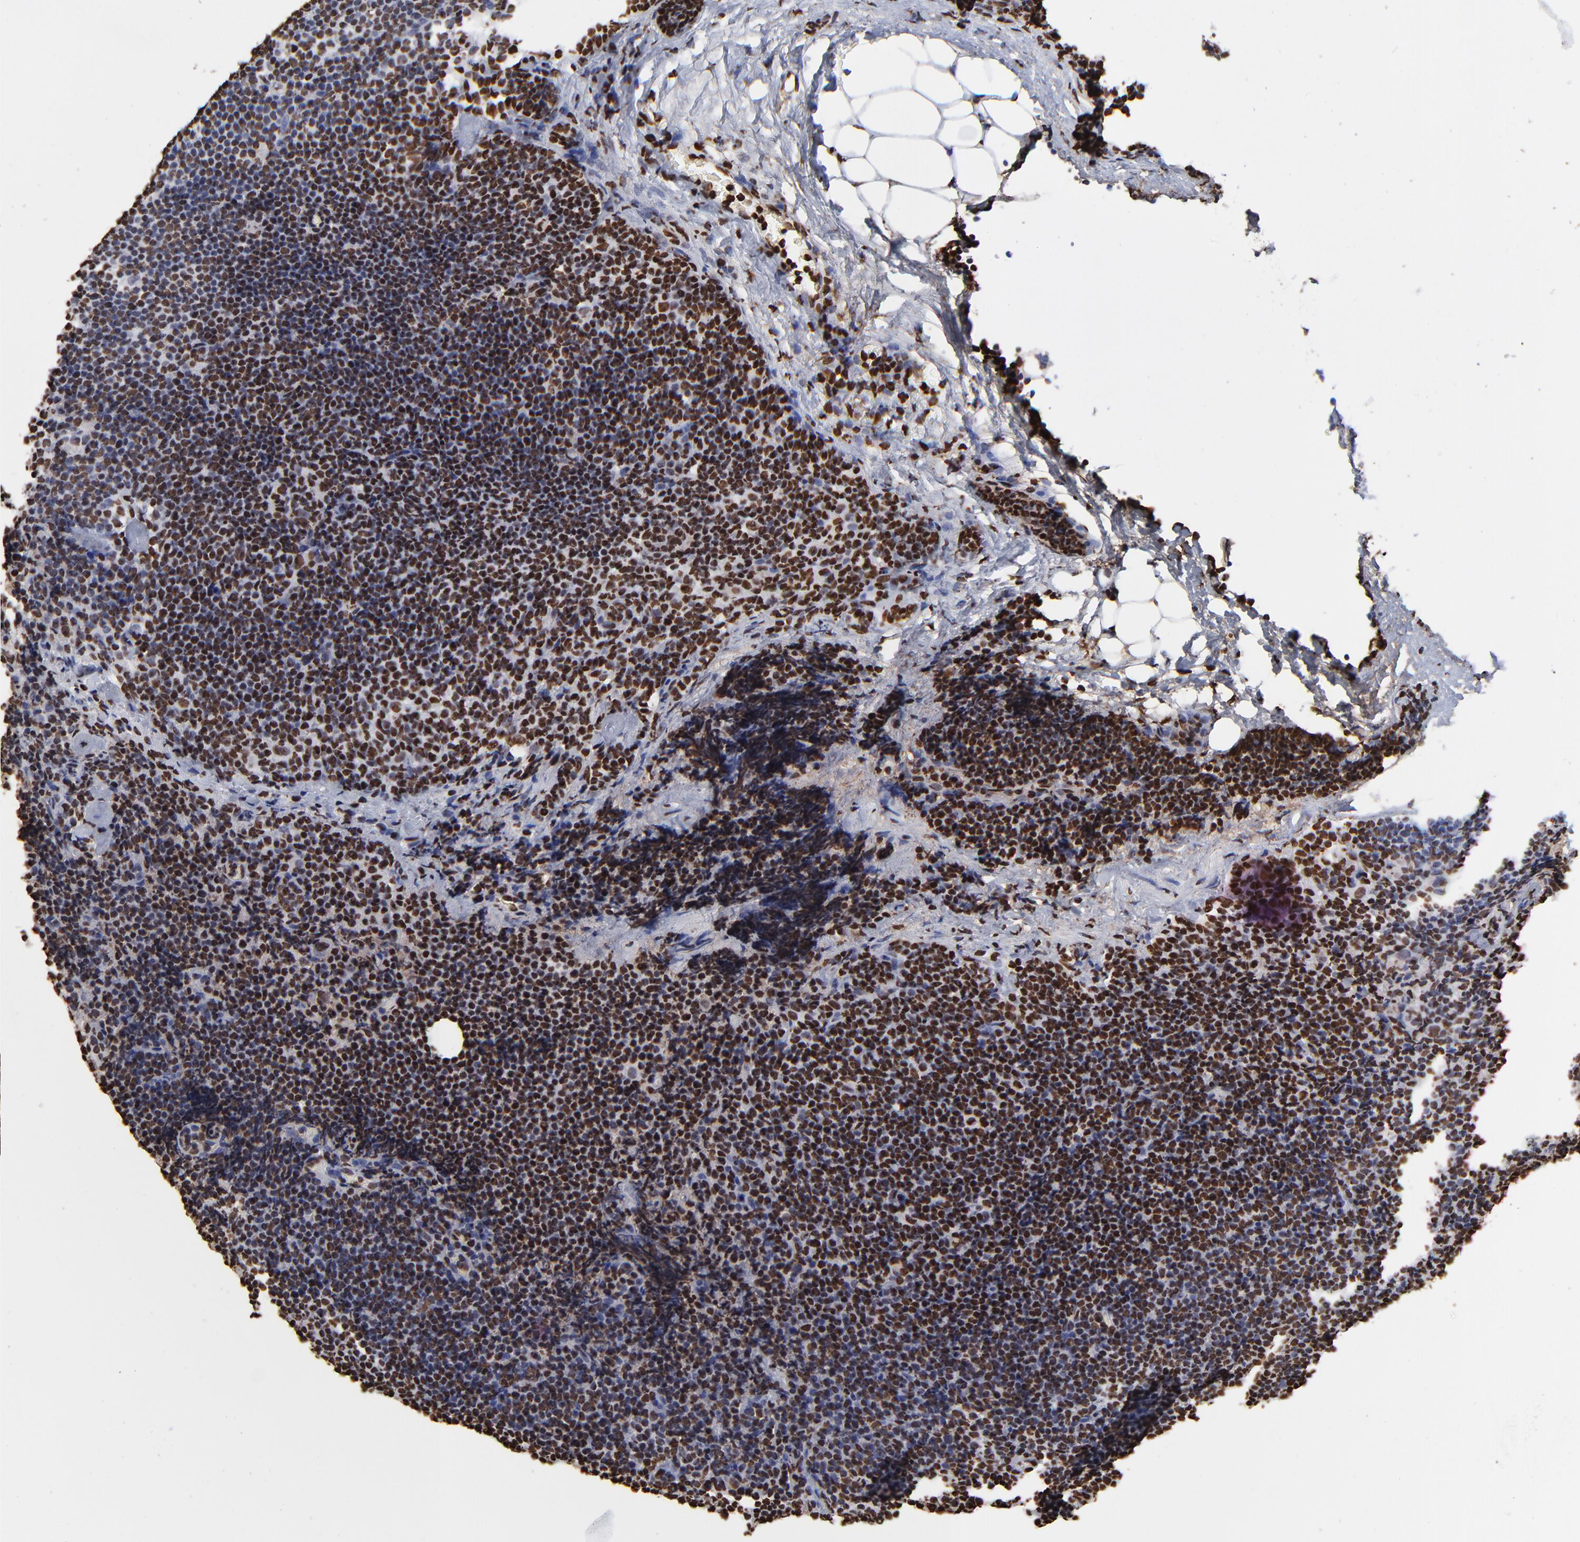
{"staining": {"intensity": "strong", "quantity": "25%-75%", "location": "nuclear"}, "tissue": "lymphoma", "cell_type": "Tumor cells", "image_type": "cancer", "snomed": [{"axis": "morphology", "description": "Malignant lymphoma, non-Hodgkin's type, High grade"}, {"axis": "topography", "description": "Lymph node"}], "caption": "DAB (3,3'-diaminobenzidine) immunohistochemical staining of human high-grade malignant lymphoma, non-Hodgkin's type displays strong nuclear protein staining in approximately 25%-75% of tumor cells. Using DAB (3,3'-diaminobenzidine) (brown) and hematoxylin (blue) stains, captured at high magnification using brightfield microscopy.", "gene": "ZNF544", "patient": {"sex": "female", "age": 58}}